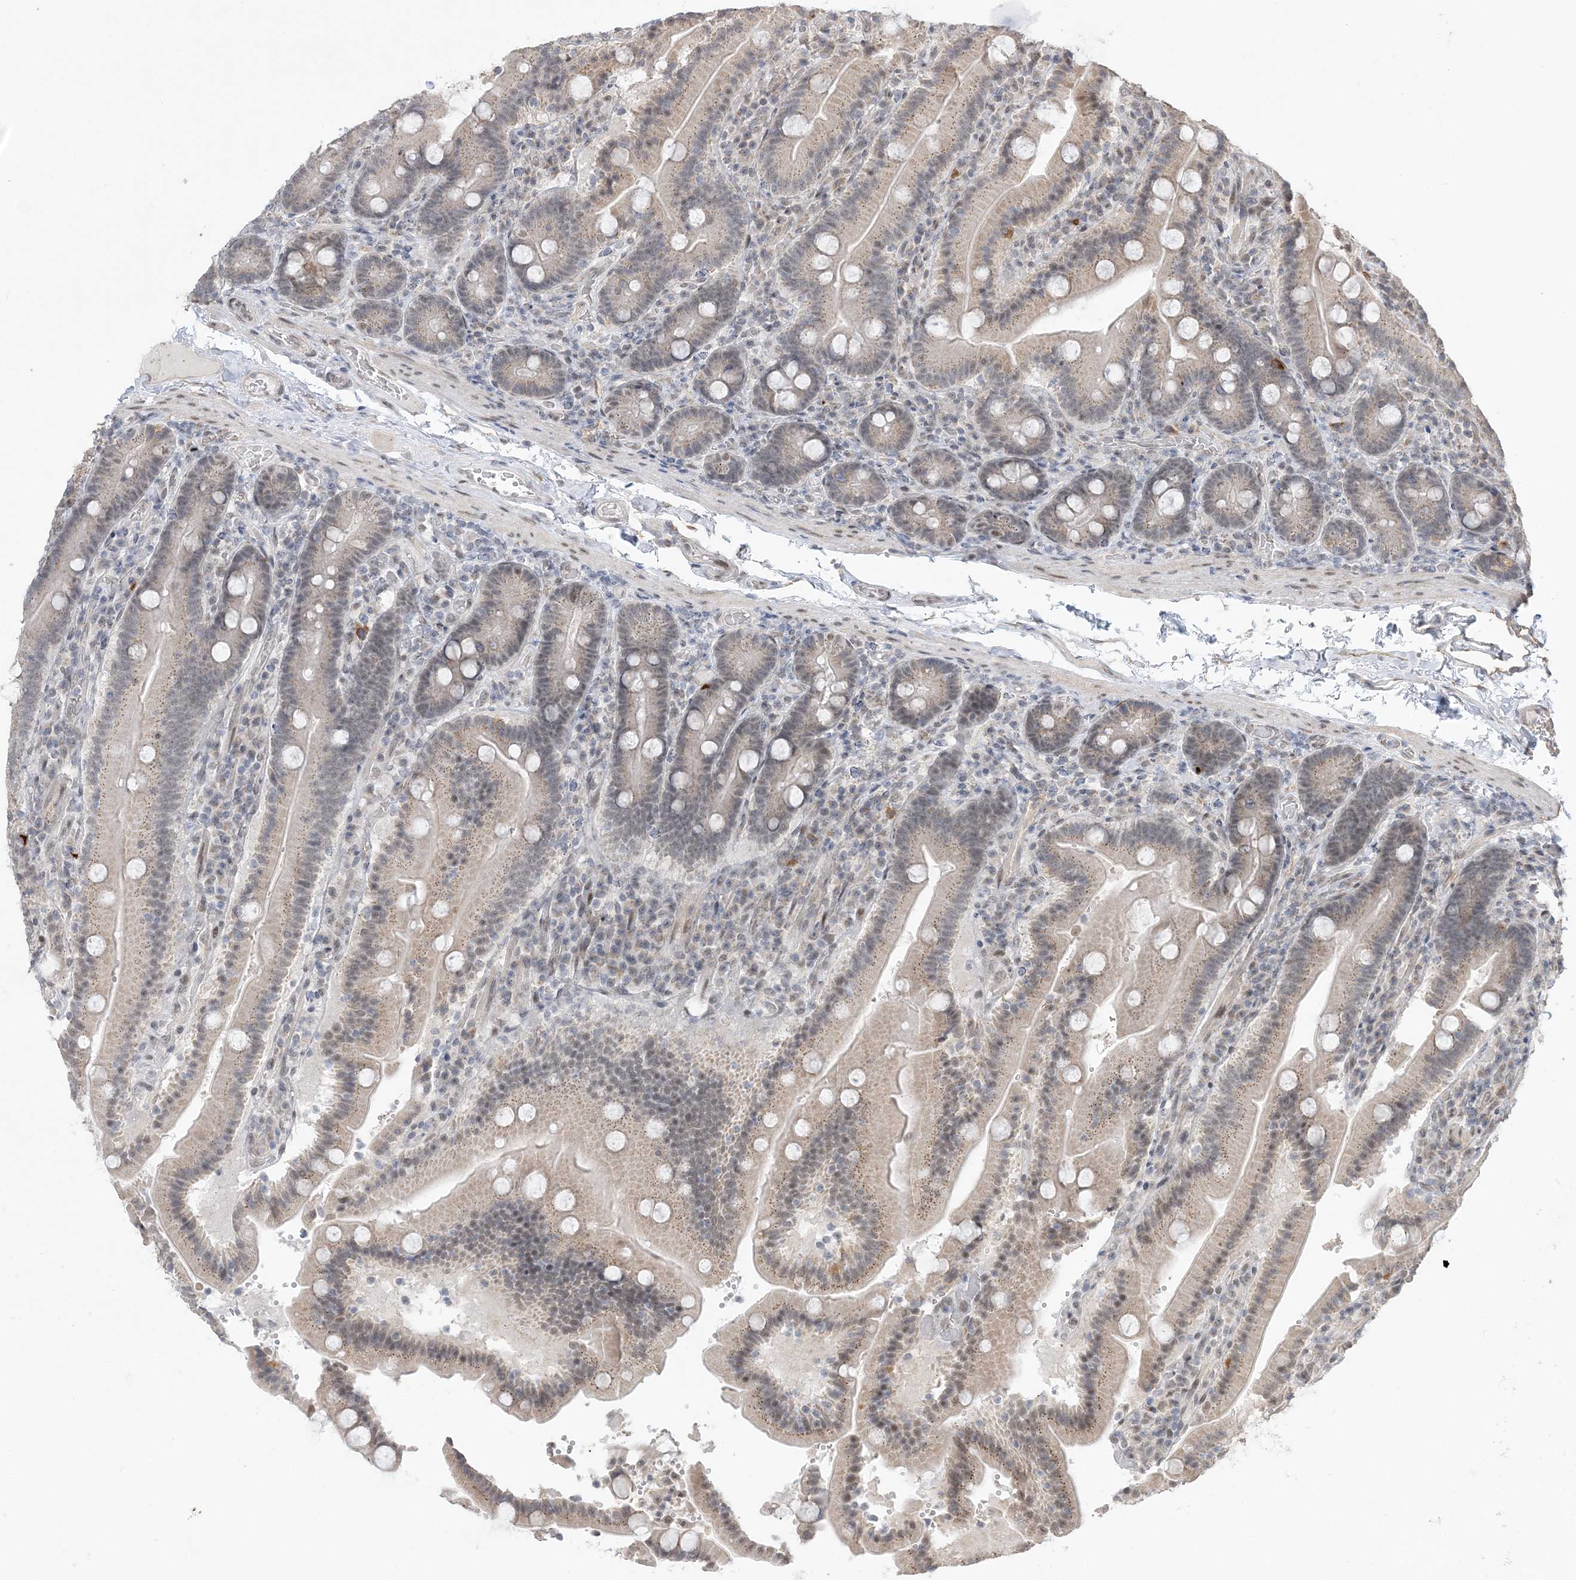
{"staining": {"intensity": "weak", "quantity": "25%-75%", "location": "cytoplasmic/membranous"}, "tissue": "duodenum", "cell_type": "Glandular cells", "image_type": "normal", "snomed": [{"axis": "morphology", "description": "Normal tissue, NOS"}, {"axis": "topography", "description": "Duodenum"}], "caption": "High-magnification brightfield microscopy of benign duodenum stained with DAB (3,3'-diaminobenzidine) (brown) and counterstained with hematoxylin (blue). glandular cells exhibit weak cytoplasmic/membranous expression is seen in about25%-75% of cells.", "gene": "WAC", "patient": {"sex": "female", "age": 62}}